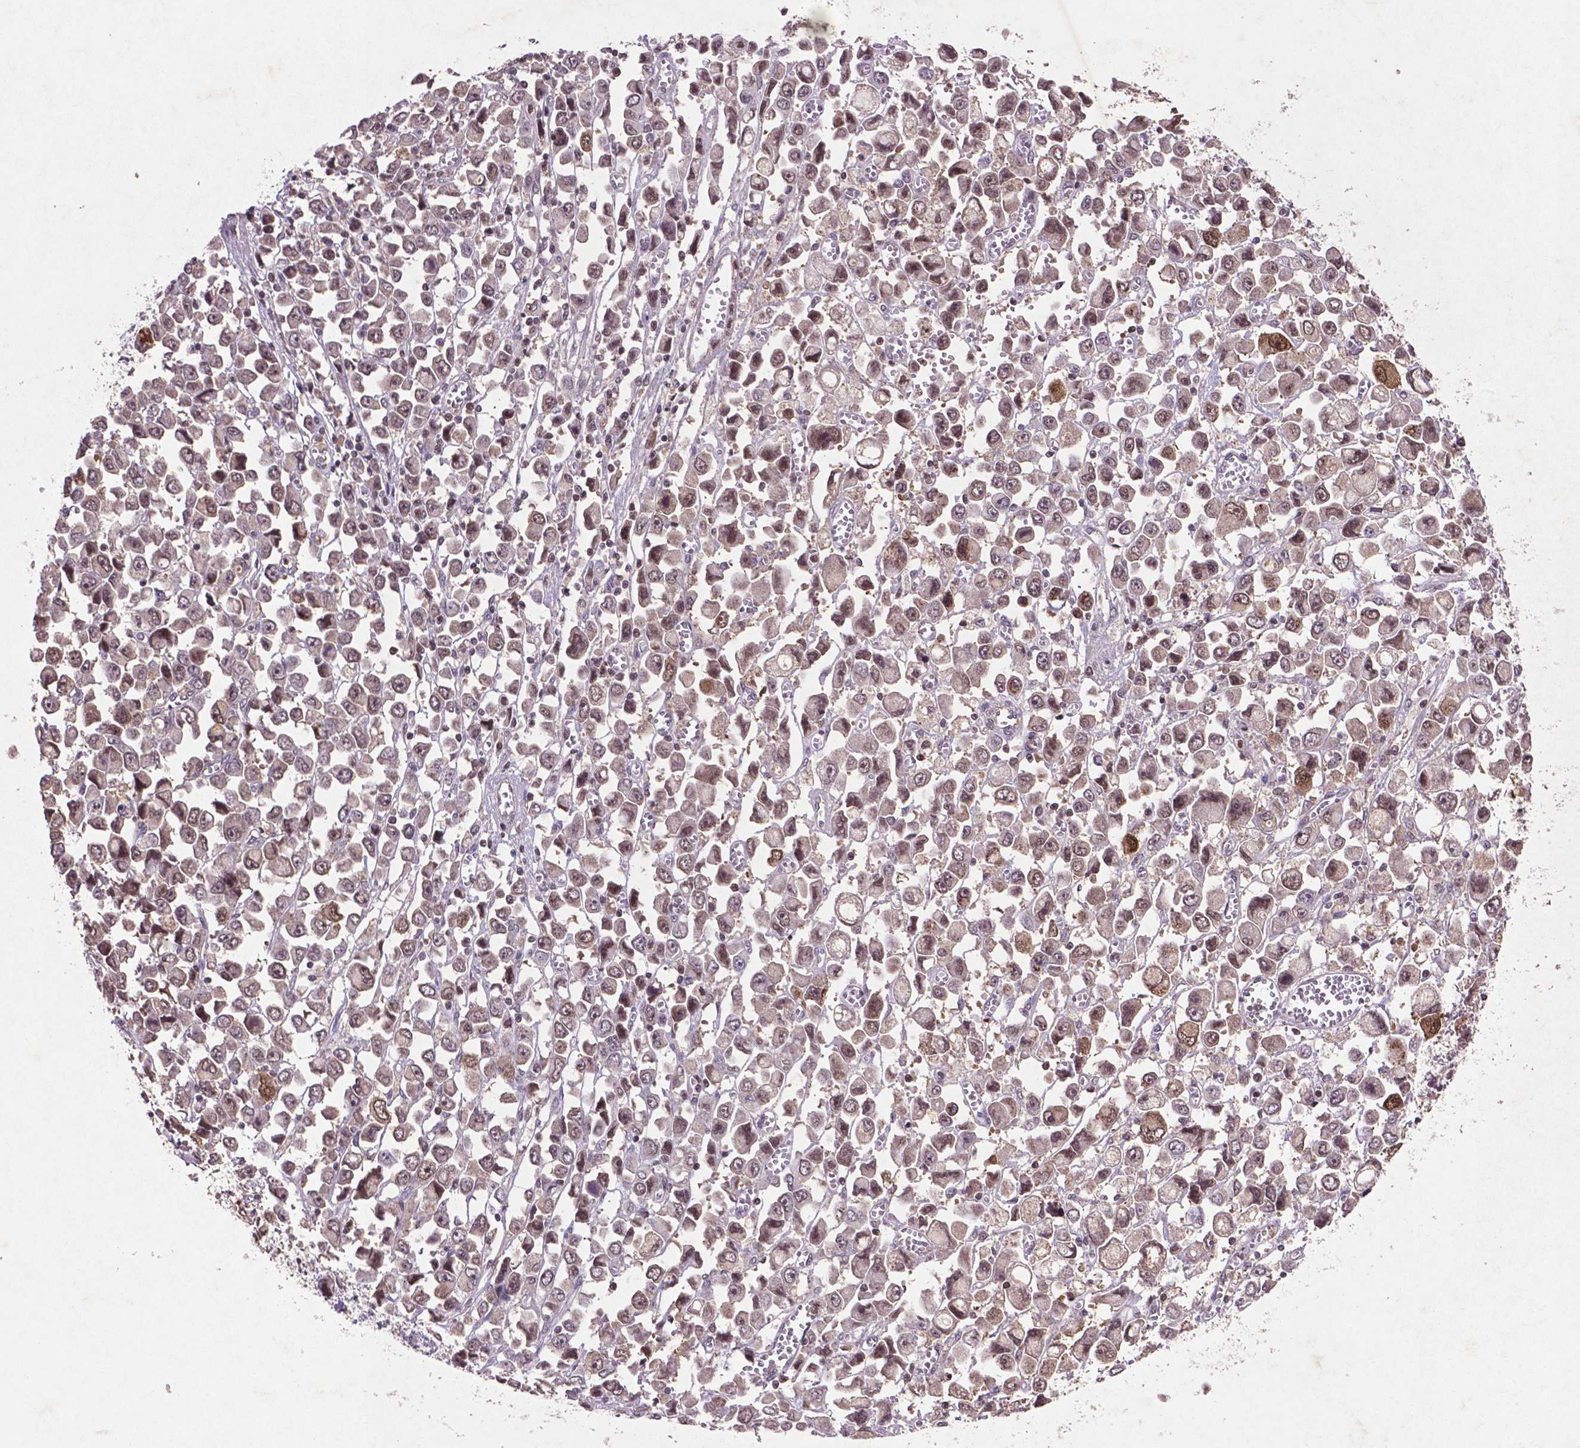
{"staining": {"intensity": "moderate", "quantity": "25%-75%", "location": "cytoplasmic/membranous,nuclear"}, "tissue": "stomach cancer", "cell_type": "Tumor cells", "image_type": "cancer", "snomed": [{"axis": "morphology", "description": "Adenocarcinoma, NOS"}, {"axis": "topography", "description": "Stomach, upper"}], "caption": "A micrograph of human adenocarcinoma (stomach) stained for a protein displays moderate cytoplasmic/membranous and nuclear brown staining in tumor cells. The staining was performed using DAB, with brown indicating positive protein expression. Nuclei are stained blue with hematoxylin.", "gene": "GLRX", "patient": {"sex": "male", "age": 70}}